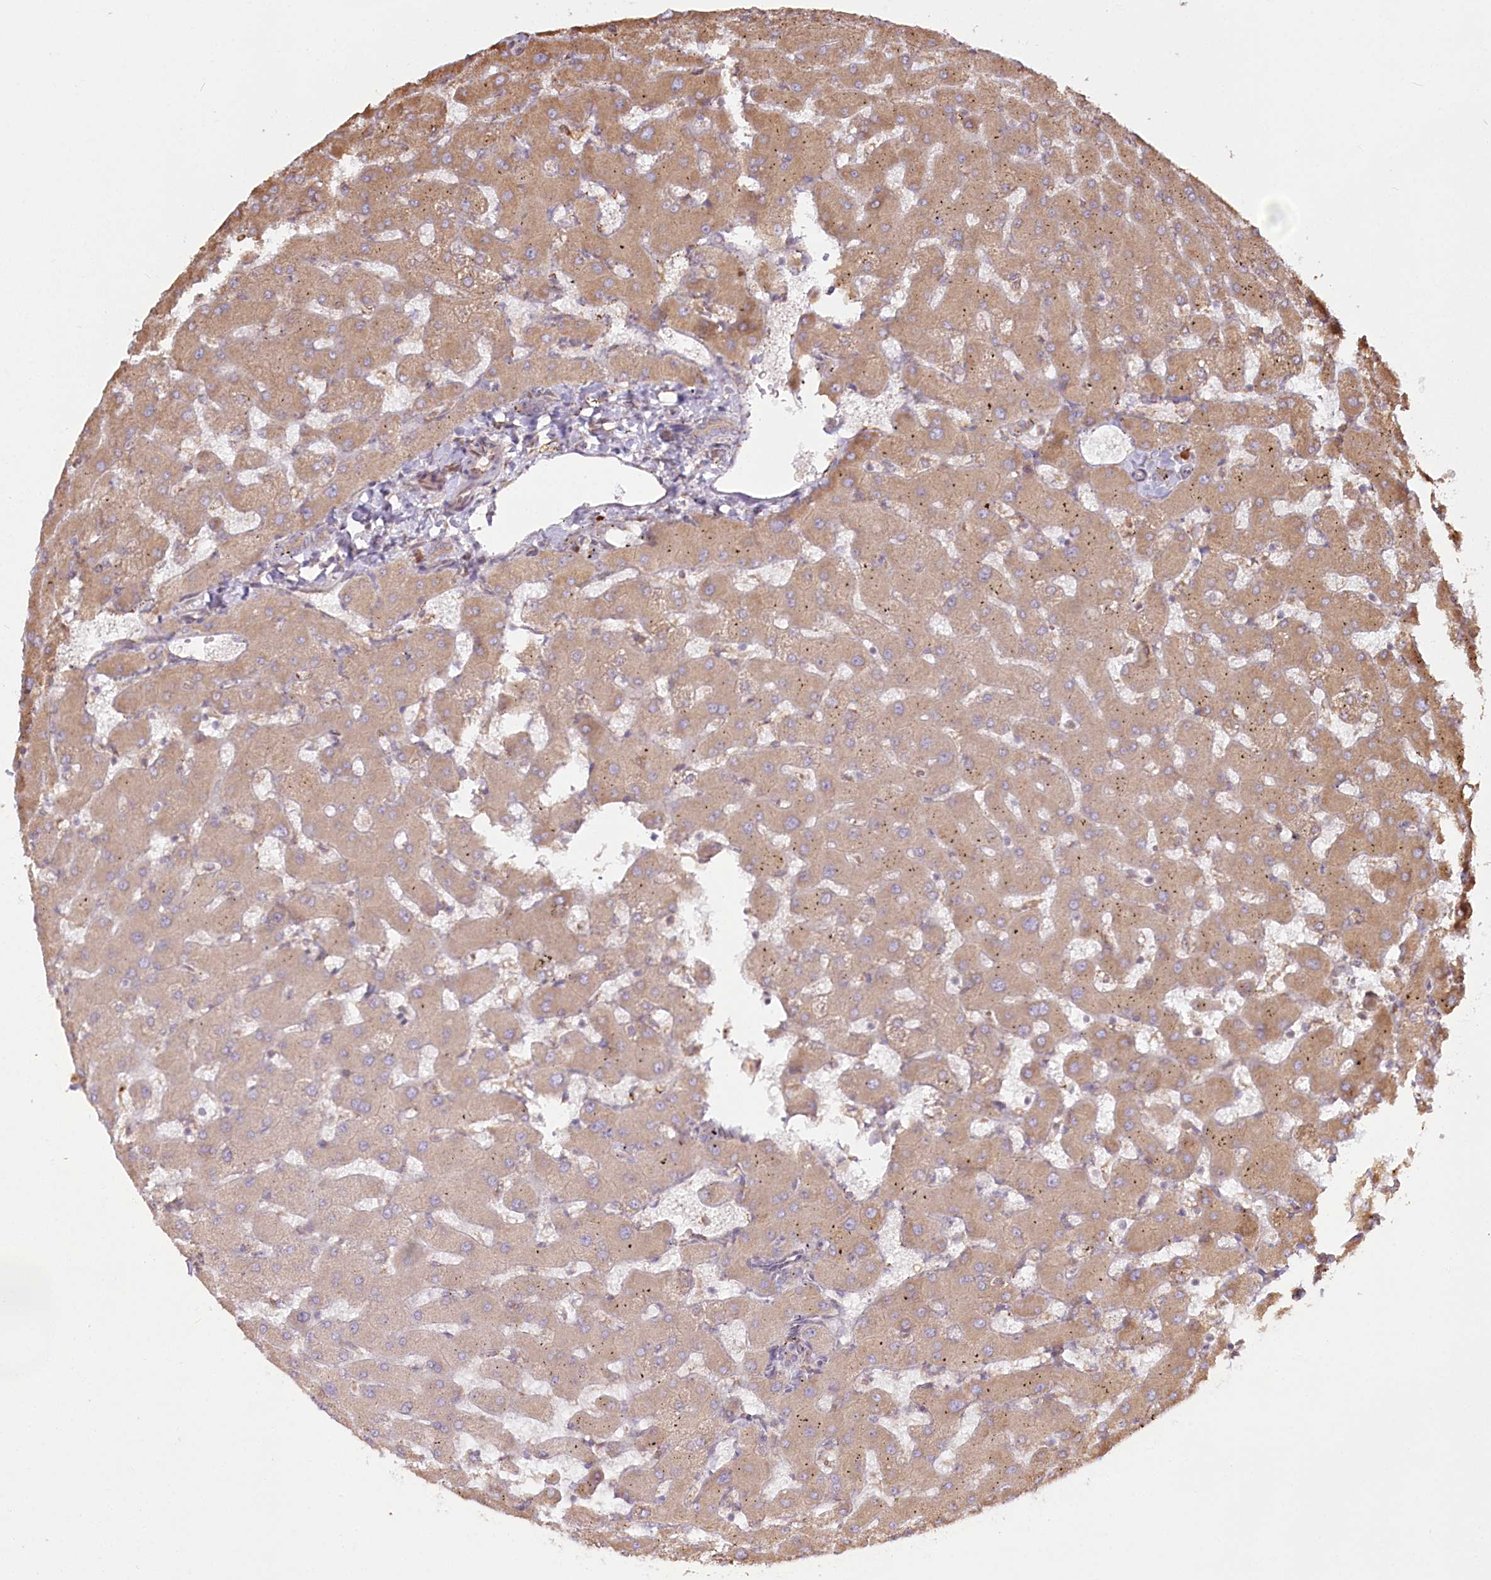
{"staining": {"intensity": "weak", "quantity": "25%-75%", "location": "cytoplasmic/membranous"}, "tissue": "liver", "cell_type": "Cholangiocytes", "image_type": "normal", "snomed": [{"axis": "morphology", "description": "Normal tissue, NOS"}, {"axis": "topography", "description": "Liver"}], "caption": "Benign liver demonstrates weak cytoplasmic/membranous expression in approximately 25%-75% of cholangiocytes, visualized by immunohistochemistry.", "gene": "FAM13A", "patient": {"sex": "female", "age": 63}}